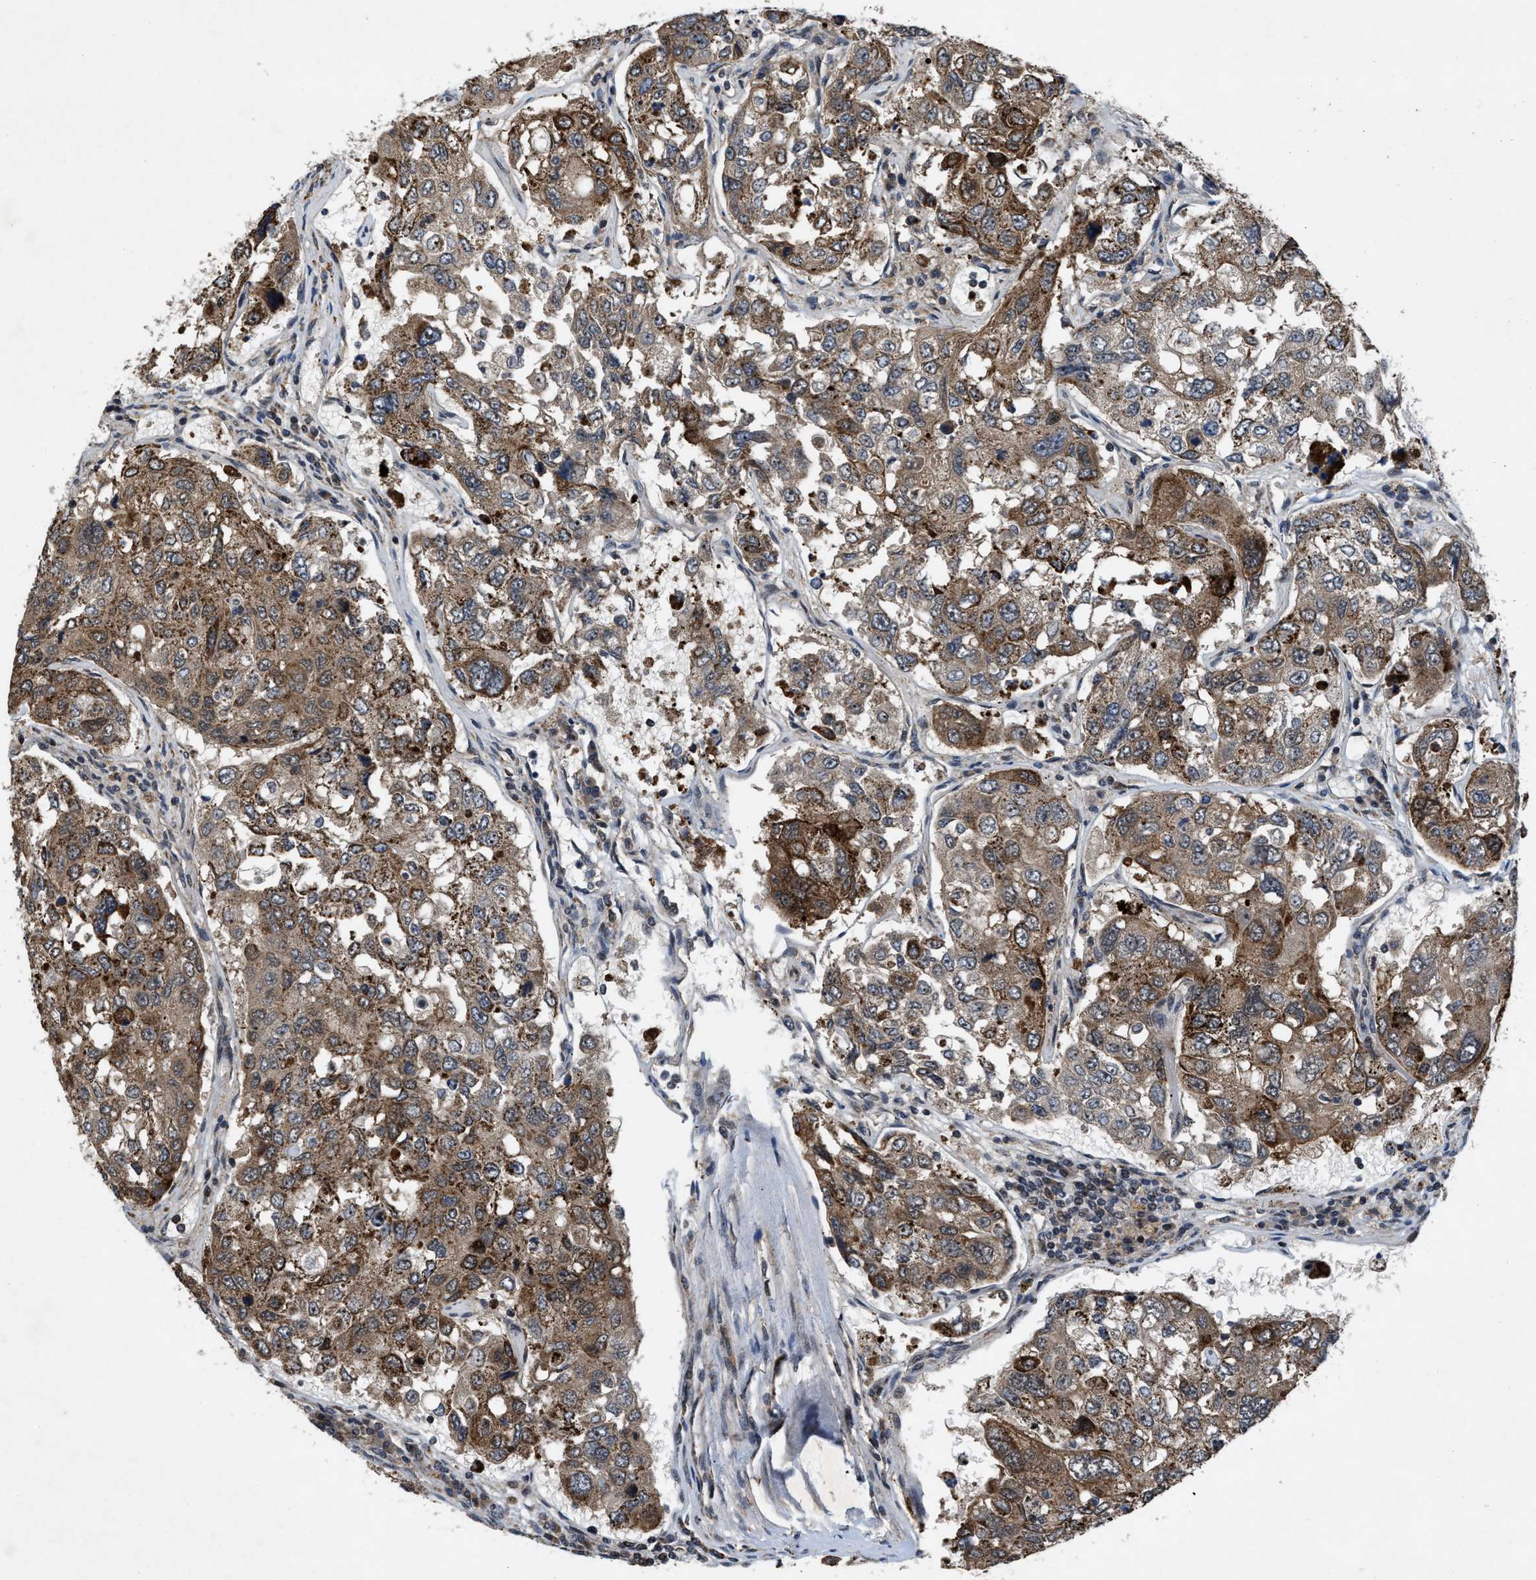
{"staining": {"intensity": "moderate", "quantity": ">75%", "location": "cytoplasmic/membranous,nuclear"}, "tissue": "urothelial cancer", "cell_type": "Tumor cells", "image_type": "cancer", "snomed": [{"axis": "morphology", "description": "Urothelial carcinoma, High grade"}, {"axis": "topography", "description": "Lymph node"}, {"axis": "topography", "description": "Urinary bladder"}], "caption": "Immunohistochemistry of human urothelial cancer exhibits medium levels of moderate cytoplasmic/membranous and nuclear expression in approximately >75% of tumor cells.", "gene": "ZNHIT1", "patient": {"sex": "male", "age": 51}}